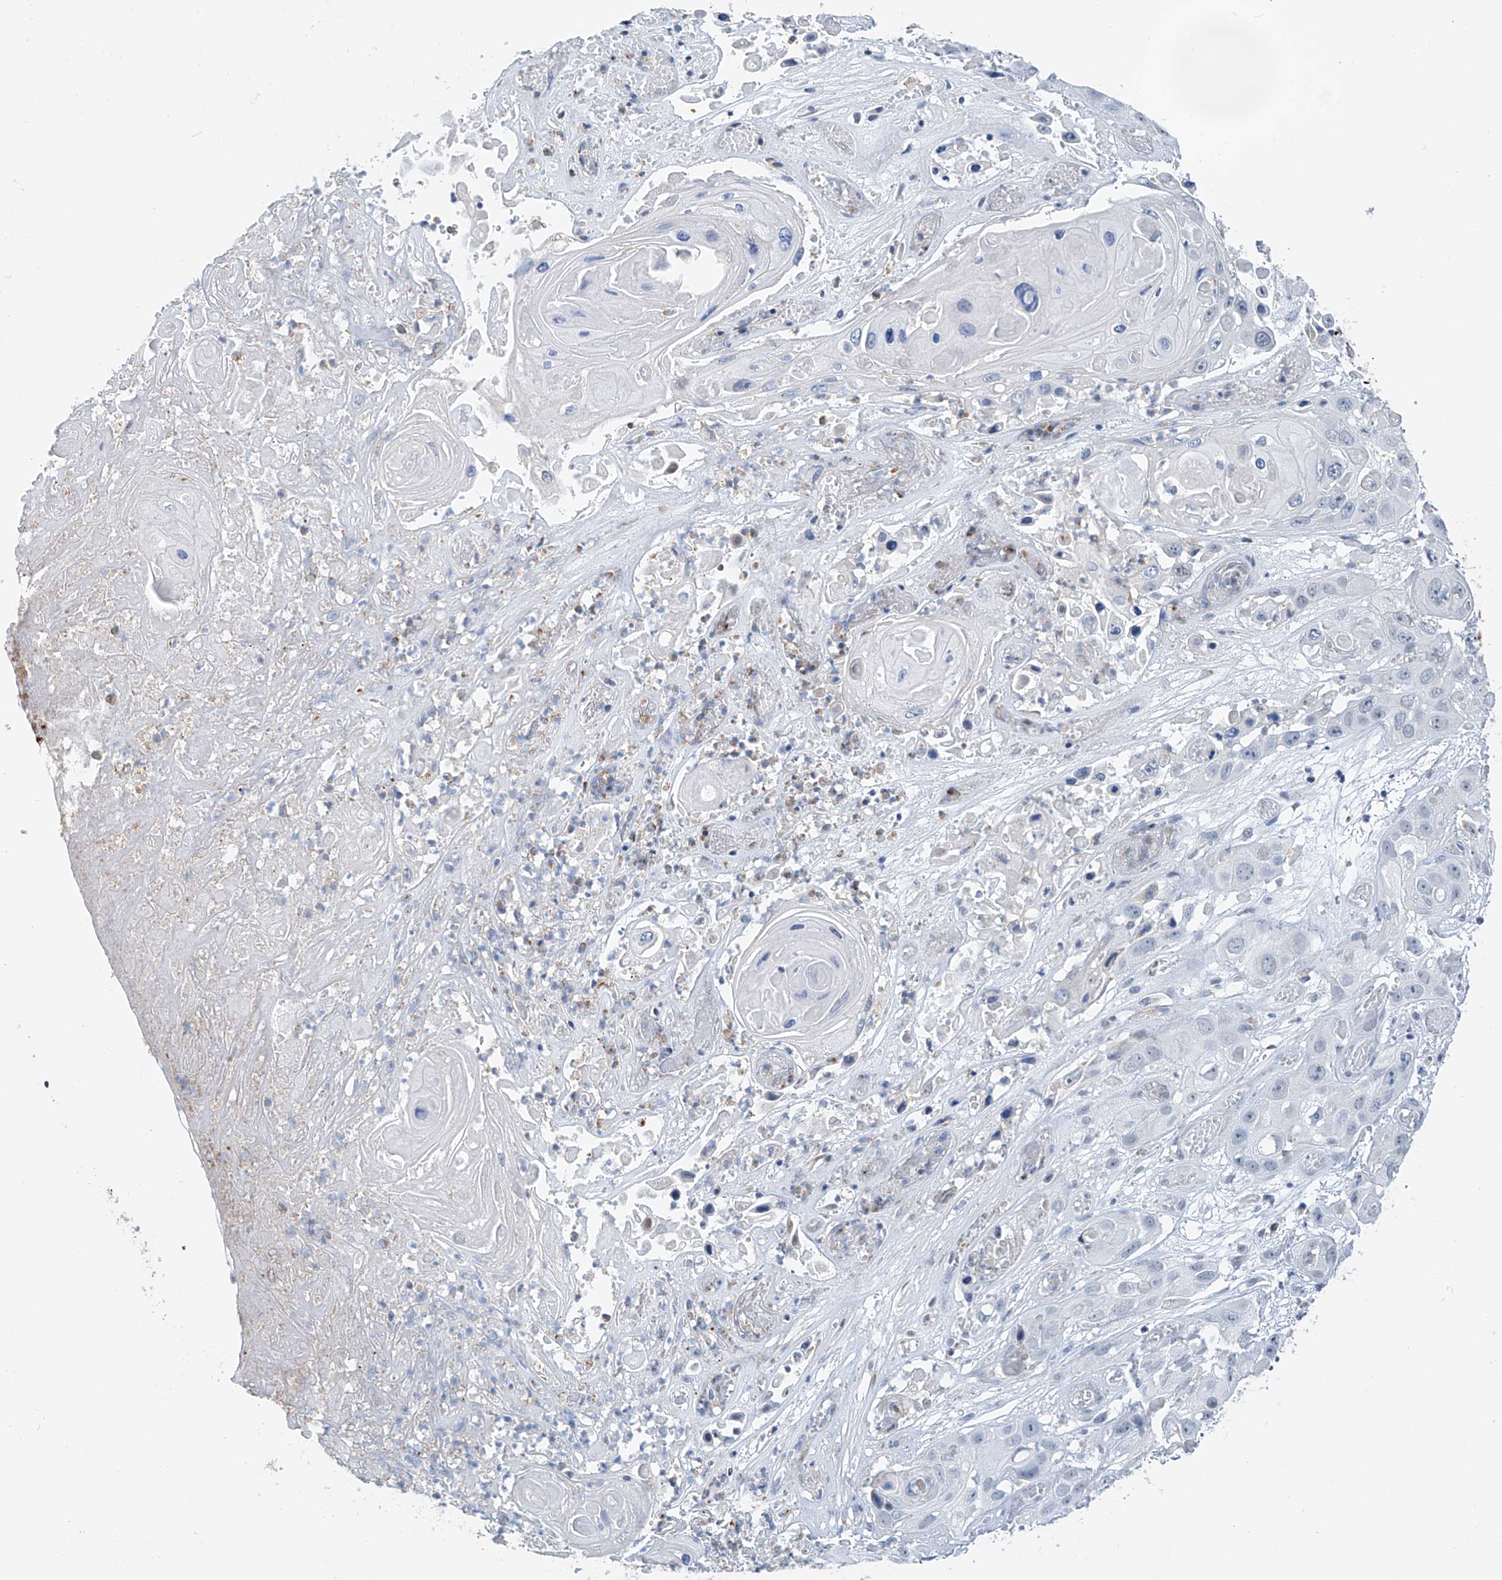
{"staining": {"intensity": "negative", "quantity": "none", "location": "none"}, "tissue": "skin cancer", "cell_type": "Tumor cells", "image_type": "cancer", "snomed": [{"axis": "morphology", "description": "Squamous cell carcinoma, NOS"}, {"axis": "topography", "description": "Skin"}], "caption": "Immunohistochemistry (IHC) of skin squamous cell carcinoma reveals no staining in tumor cells.", "gene": "KLF15", "patient": {"sex": "male", "age": 55}}